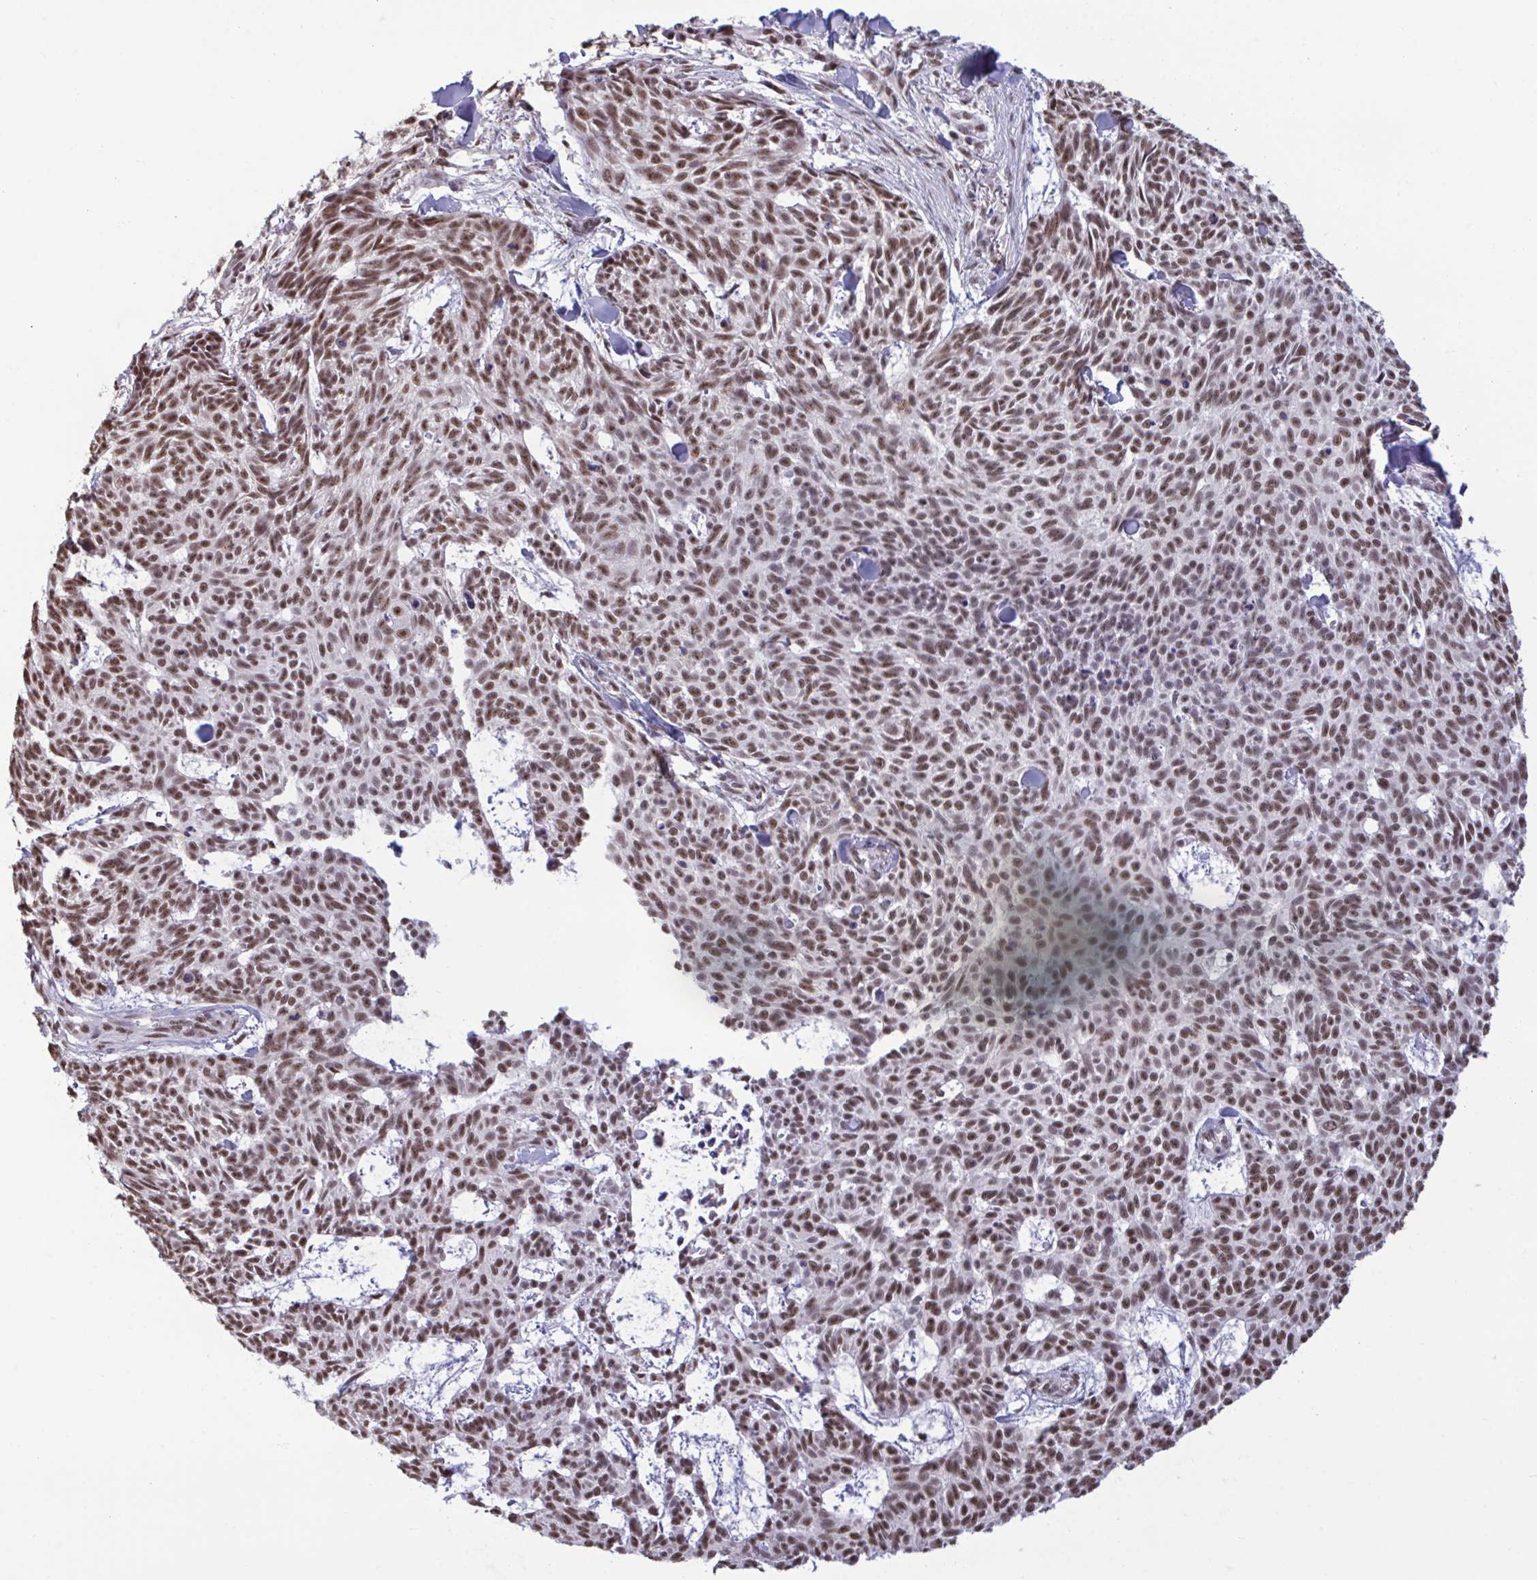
{"staining": {"intensity": "moderate", "quantity": ">75%", "location": "nuclear"}, "tissue": "skin cancer", "cell_type": "Tumor cells", "image_type": "cancer", "snomed": [{"axis": "morphology", "description": "Basal cell carcinoma"}, {"axis": "topography", "description": "Skin"}], "caption": "Human basal cell carcinoma (skin) stained for a protein (brown) reveals moderate nuclear positive positivity in about >75% of tumor cells.", "gene": "PUF60", "patient": {"sex": "female", "age": 93}}